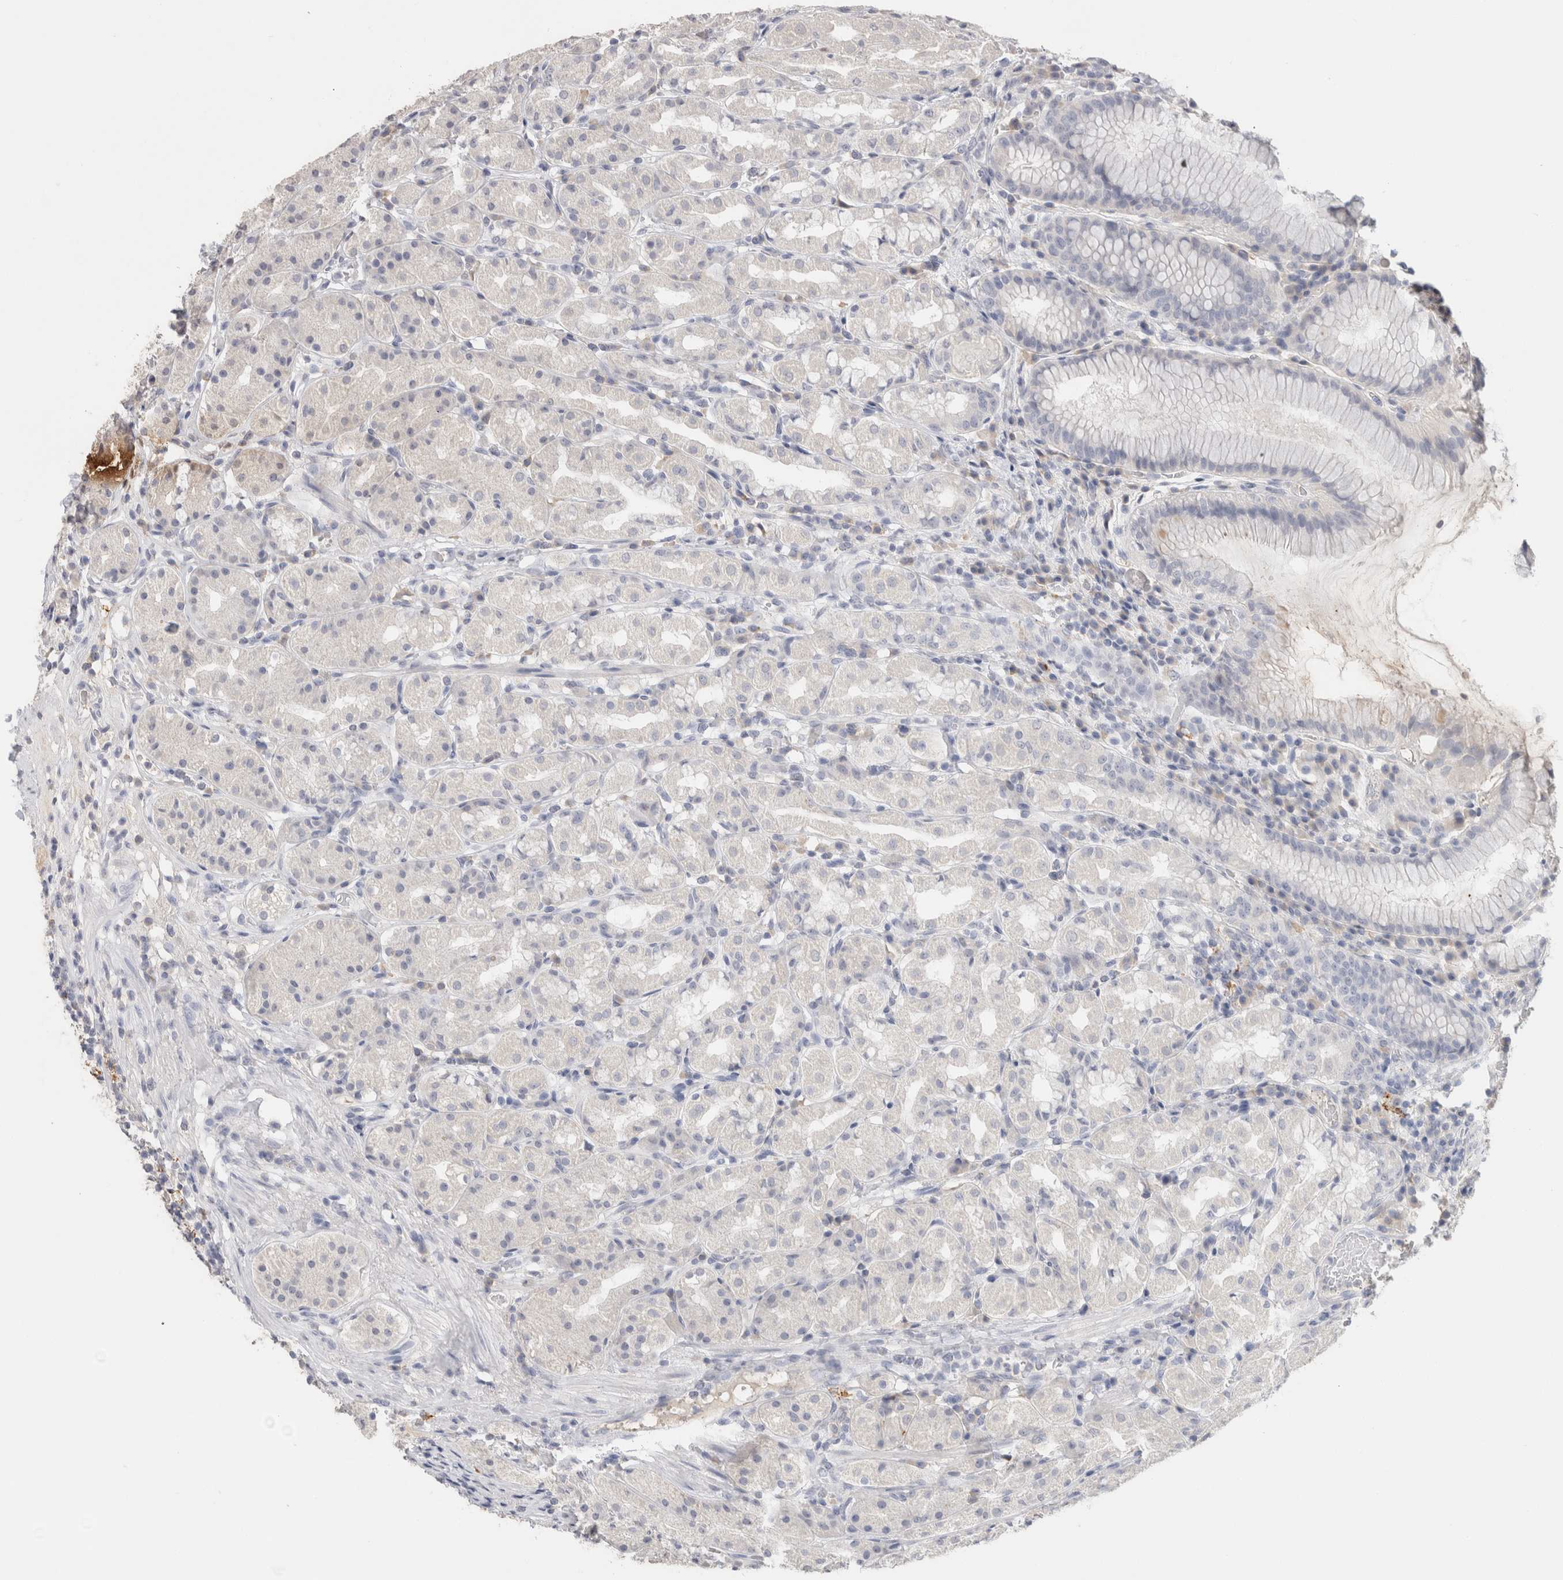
{"staining": {"intensity": "negative", "quantity": "none", "location": "none"}, "tissue": "stomach", "cell_type": "Glandular cells", "image_type": "normal", "snomed": [{"axis": "morphology", "description": "Normal tissue, NOS"}, {"axis": "topography", "description": "Stomach, lower"}], "caption": "DAB (3,3'-diaminobenzidine) immunohistochemical staining of unremarkable stomach reveals no significant expression in glandular cells.", "gene": "LAMP3", "patient": {"sex": "female", "age": 56}}